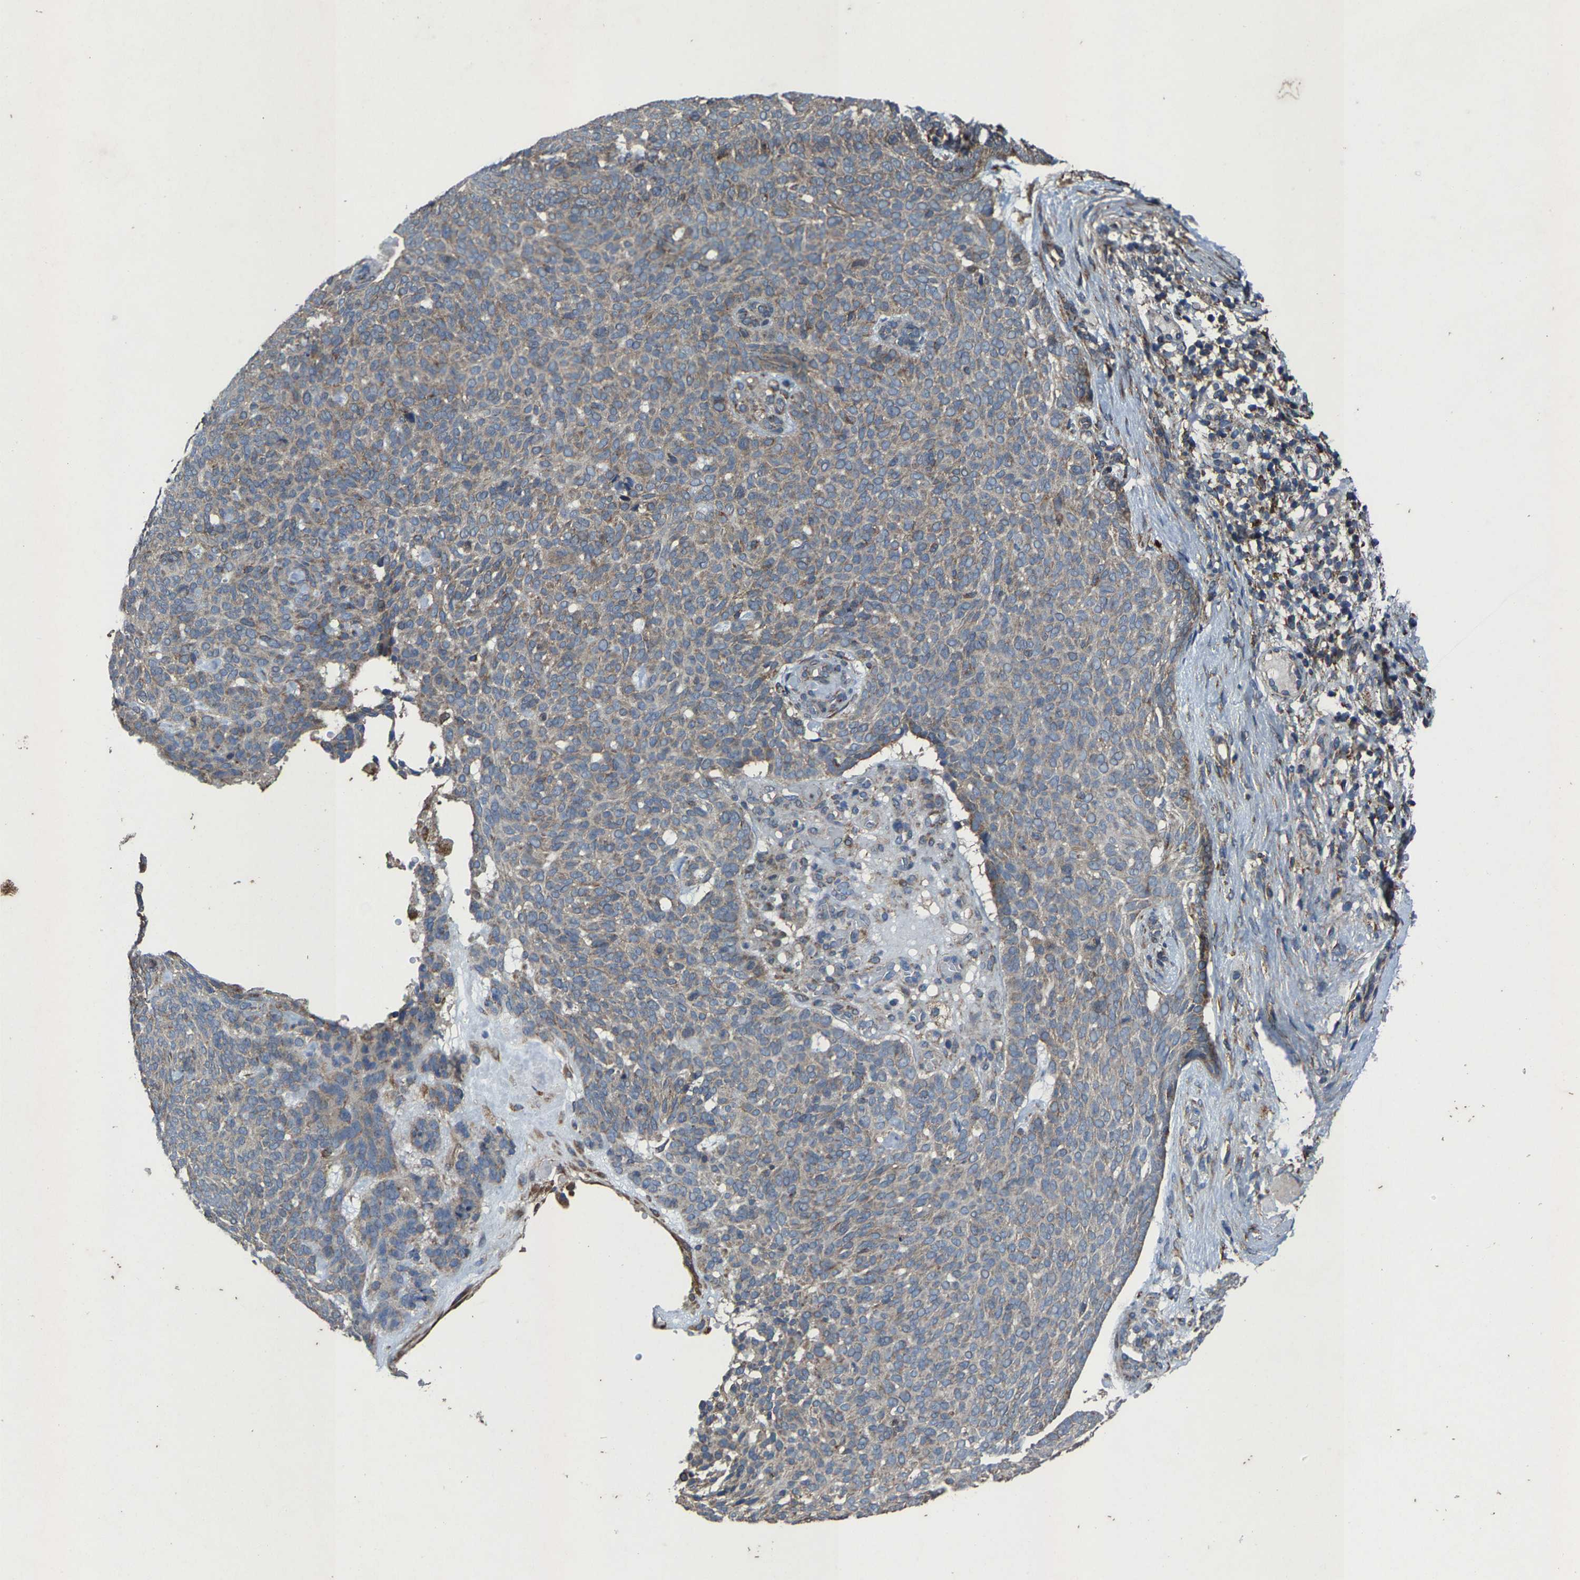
{"staining": {"intensity": "moderate", "quantity": "25%-75%", "location": "cytoplasmic/membranous"}, "tissue": "skin cancer", "cell_type": "Tumor cells", "image_type": "cancer", "snomed": [{"axis": "morphology", "description": "Basal cell carcinoma"}, {"axis": "topography", "description": "Skin"}], "caption": "Skin cancer (basal cell carcinoma) tissue reveals moderate cytoplasmic/membranous expression in approximately 25%-75% of tumor cells, visualized by immunohistochemistry.", "gene": "PDP1", "patient": {"sex": "male", "age": 61}}